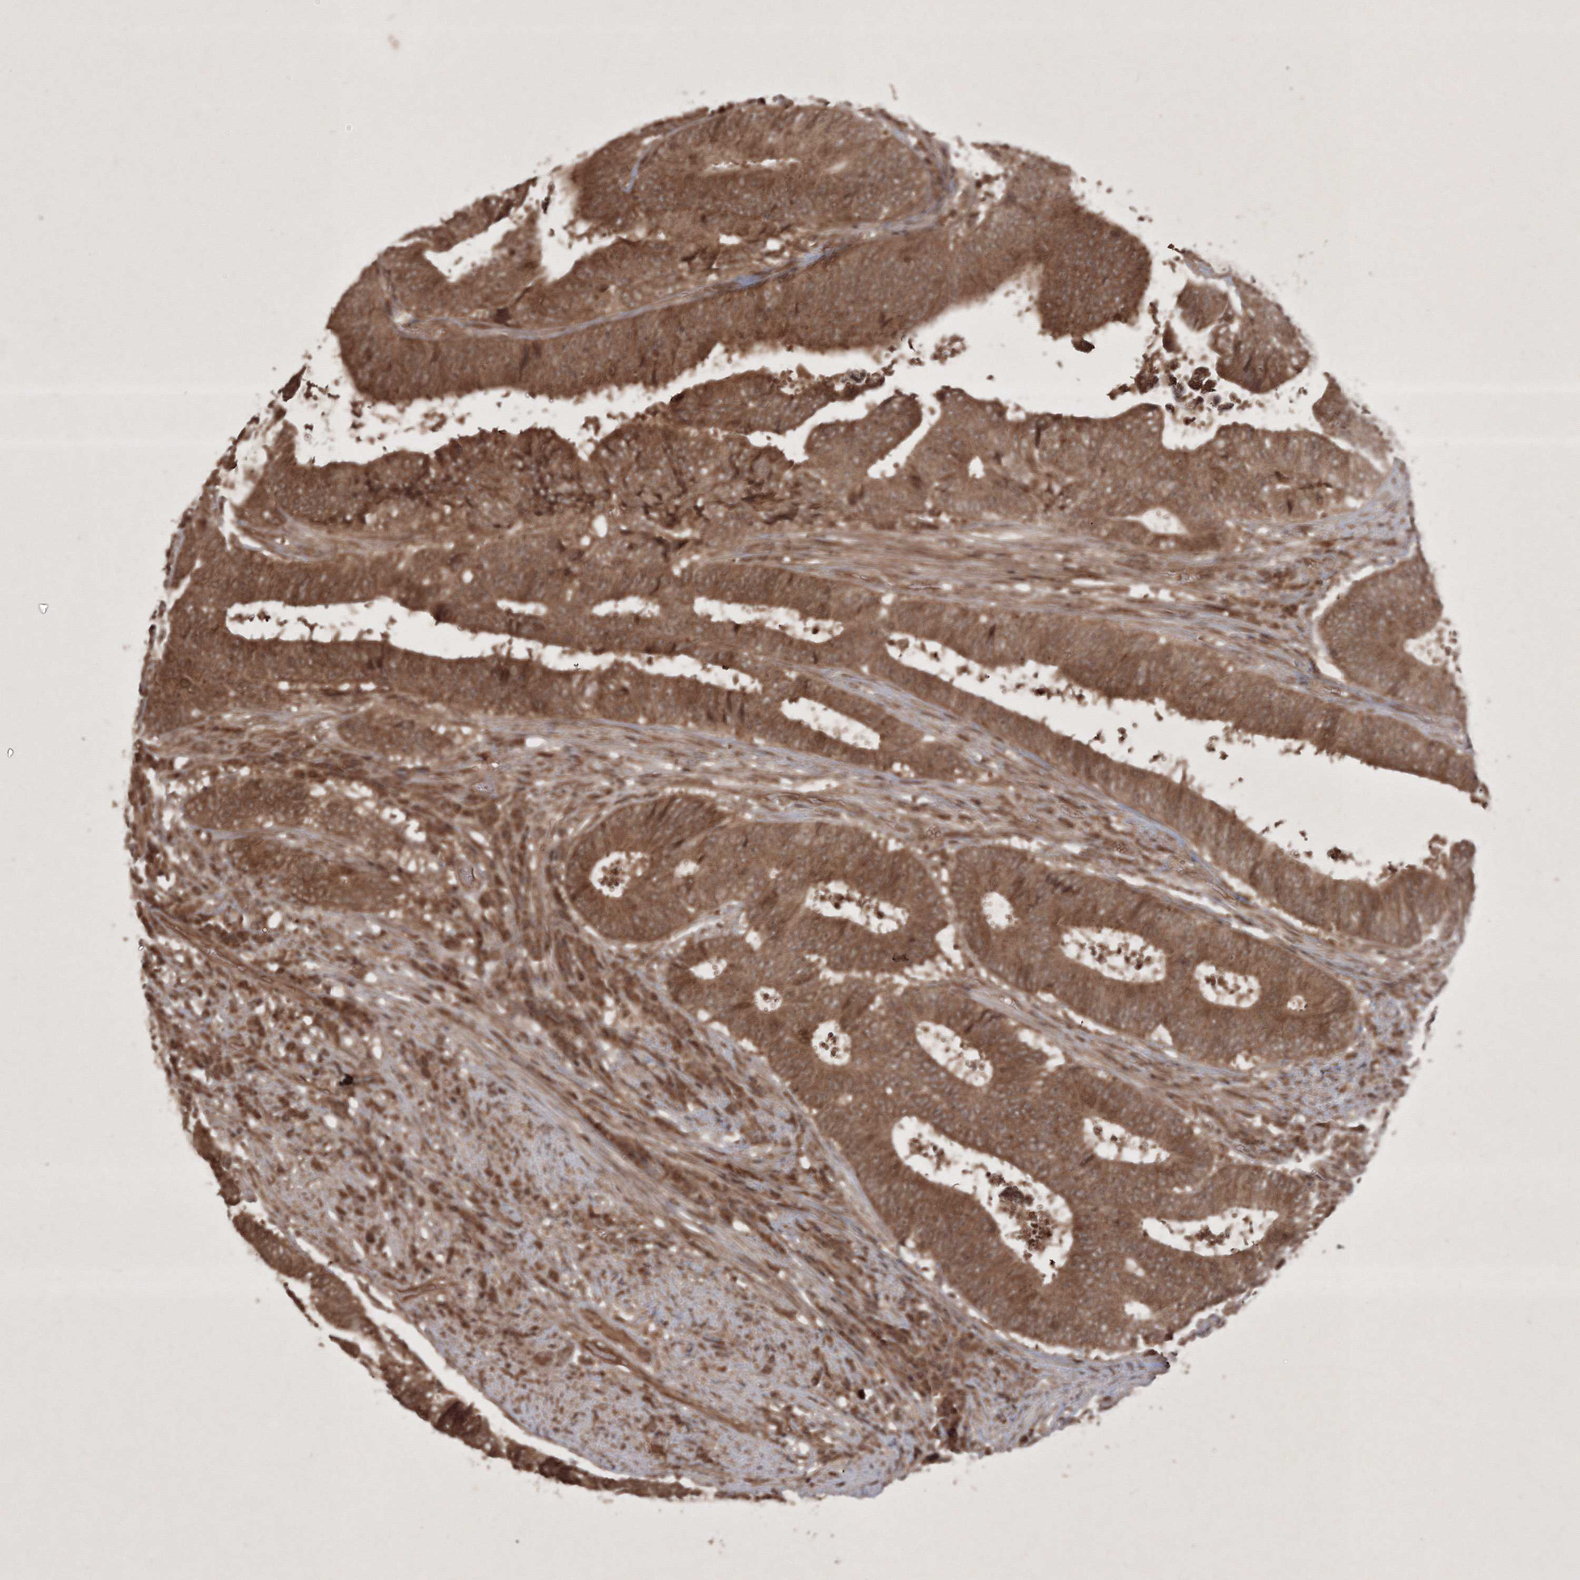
{"staining": {"intensity": "moderate", "quantity": ">75%", "location": "cytoplasmic/membranous,nuclear"}, "tissue": "colorectal cancer", "cell_type": "Tumor cells", "image_type": "cancer", "snomed": [{"axis": "morphology", "description": "Adenocarcinoma, NOS"}, {"axis": "topography", "description": "Rectum"}], "caption": "Immunohistochemical staining of human adenocarcinoma (colorectal) exhibits medium levels of moderate cytoplasmic/membranous and nuclear expression in approximately >75% of tumor cells. (DAB (3,3'-diaminobenzidine) IHC with brightfield microscopy, high magnification).", "gene": "PELI3", "patient": {"sex": "male", "age": 72}}